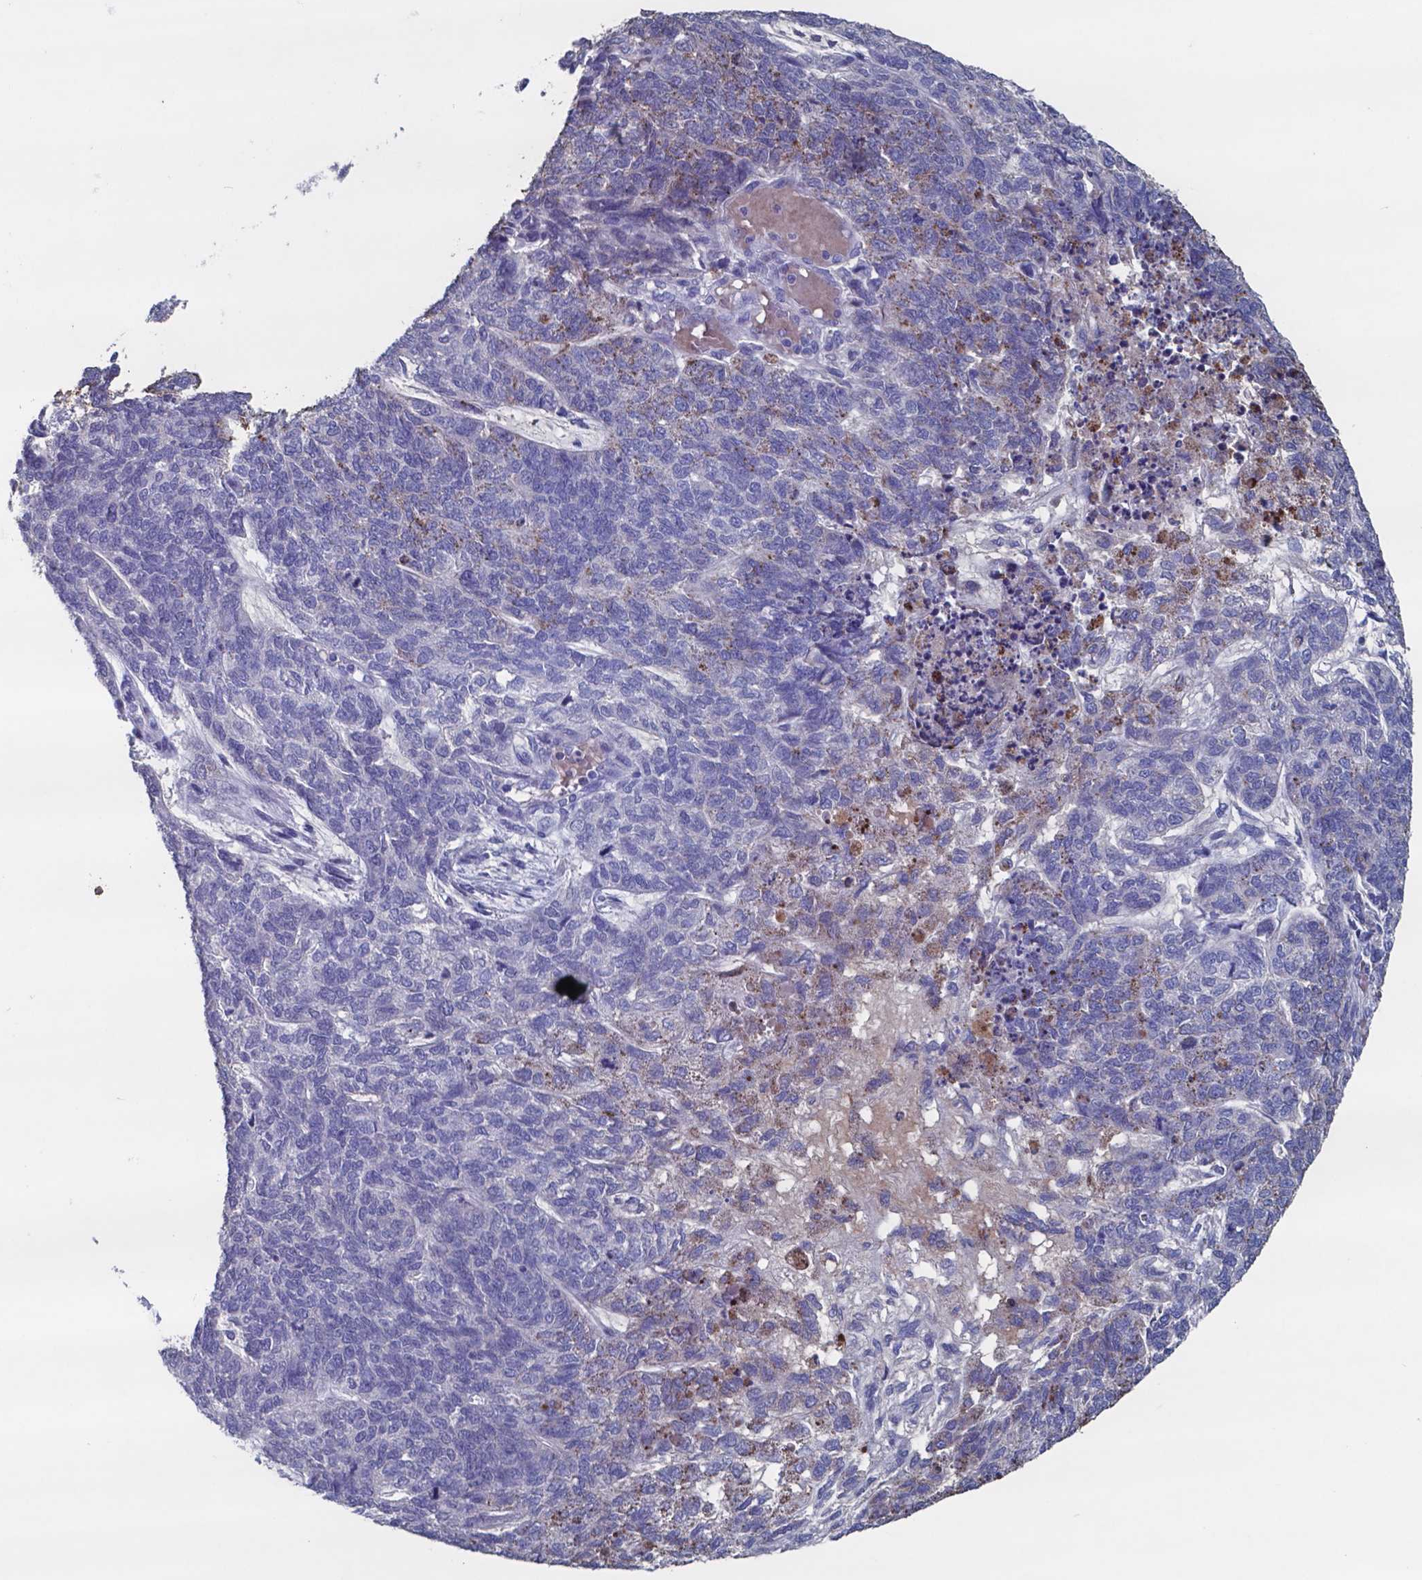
{"staining": {"intensity": "negative", "quantity": "none", "location": "none"}, "tissue": "cervical cancer", "cell_type": "Tumor cells", "image_type": "cancer", "snomed": [{"axis": "morphology", "description": "Squamous cell carcinoma, NOS"}, {"axis": "topography", "description": "Cervix"}], "caption": "A photomicrograph of human cervical cancer is negative for staining in tumor cells.", "gene": "TTR", "patient": {"sex": "female", "age": 63}}